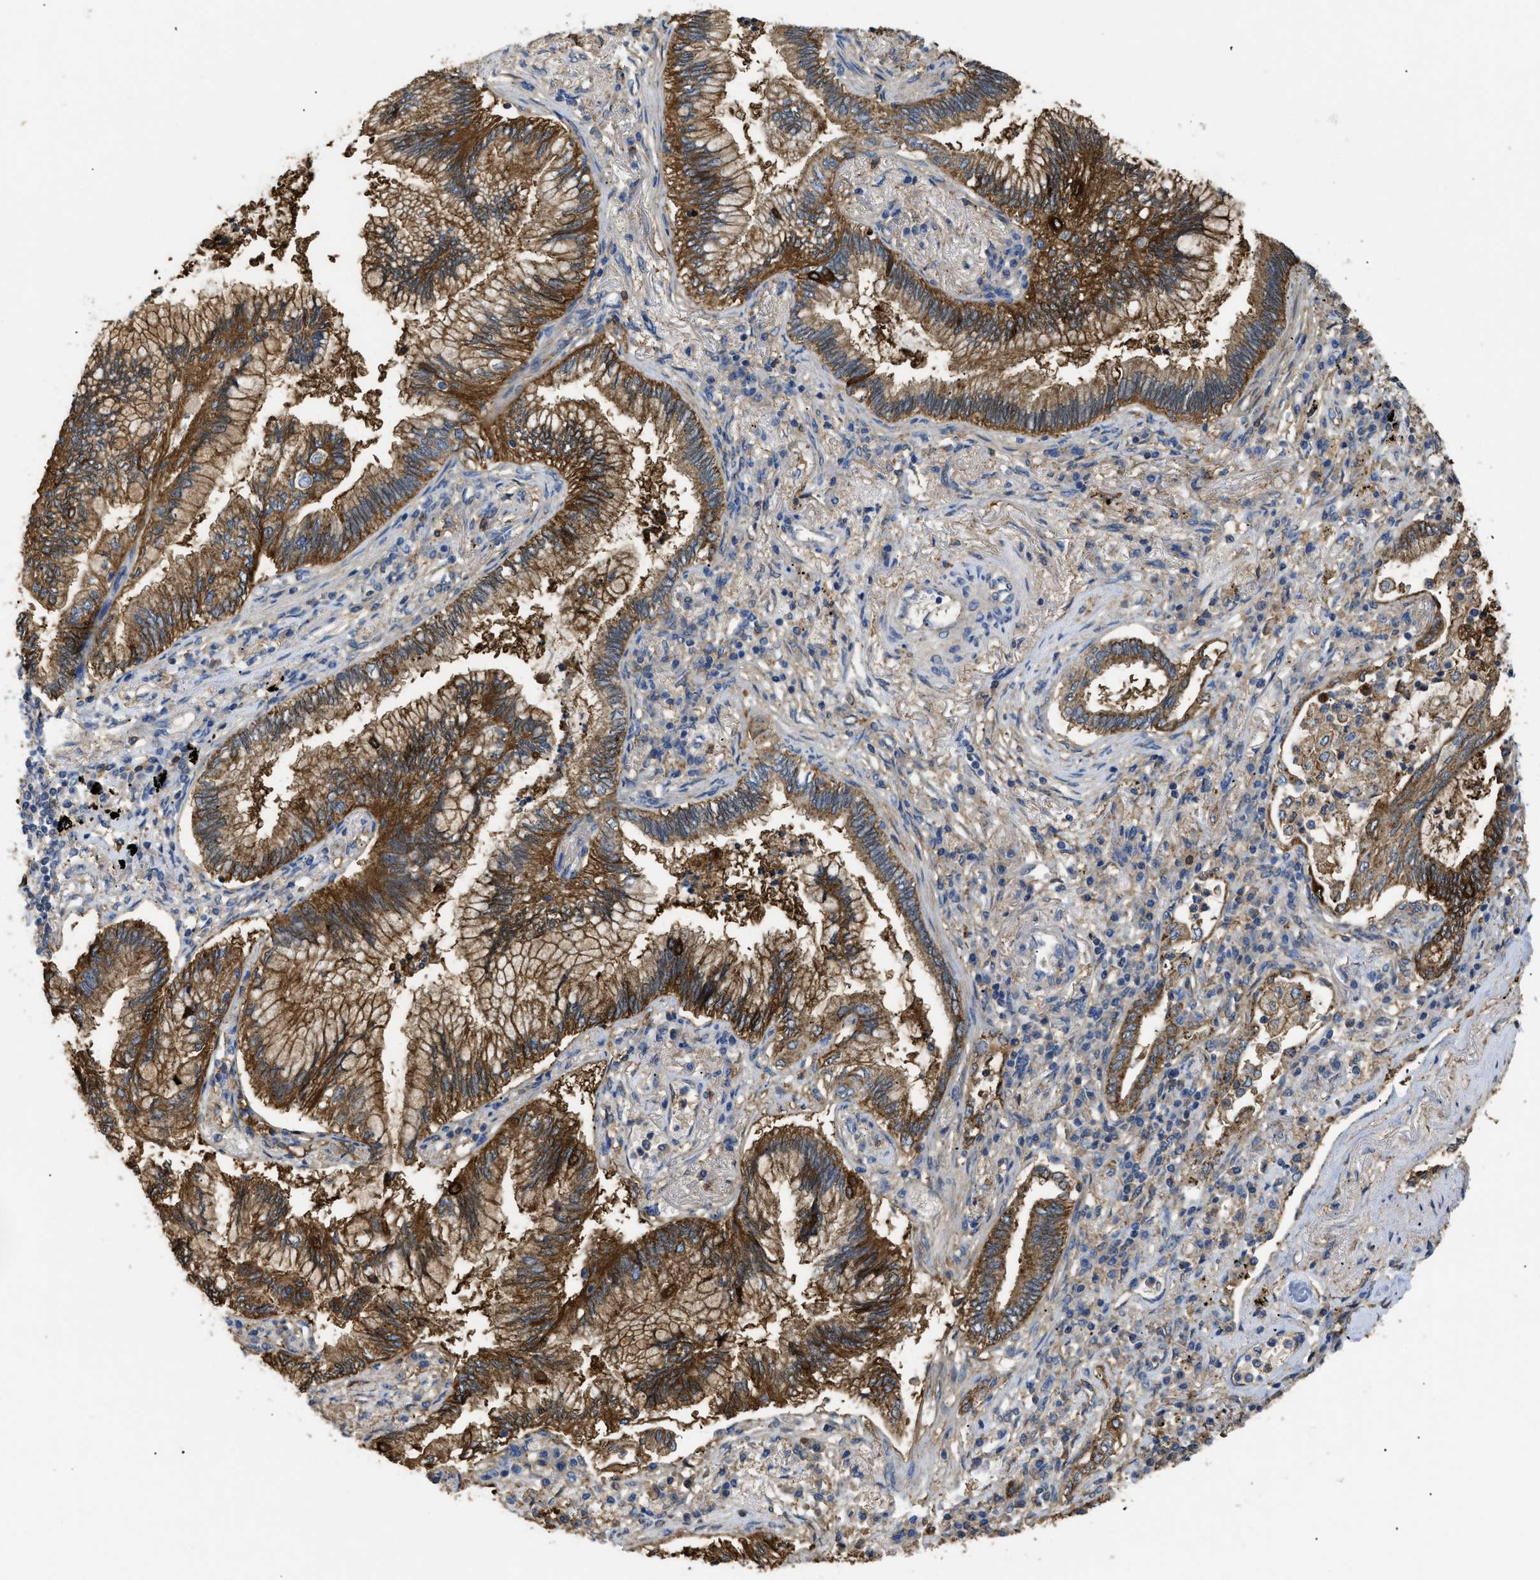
{"staining": {"intensity": "moderate", "quantity": ">75%", "location": "cytoplasmic/membranous"}, "tissue": "lung cancer", "cell_type": "Tumor cells", "image_type": "cancer", "snomed": [{"axis": "morphology", "description": "Normal tissue, NOS"}, {"axis": "morphology", "description": "Adenocarcinoma, NOS"}, {"axis": "topography", "description": "Bronchus"}, {"axis": "topography", "description": "Lung"}], "caption": "Tumor cells exhibit medium levels of moderate cytoplasmic/membranous positivity in about >75% of cells in lung adenocarcinoma.", "gene": "ANXA4", "patient": {"sex": "female", "age": 70}}